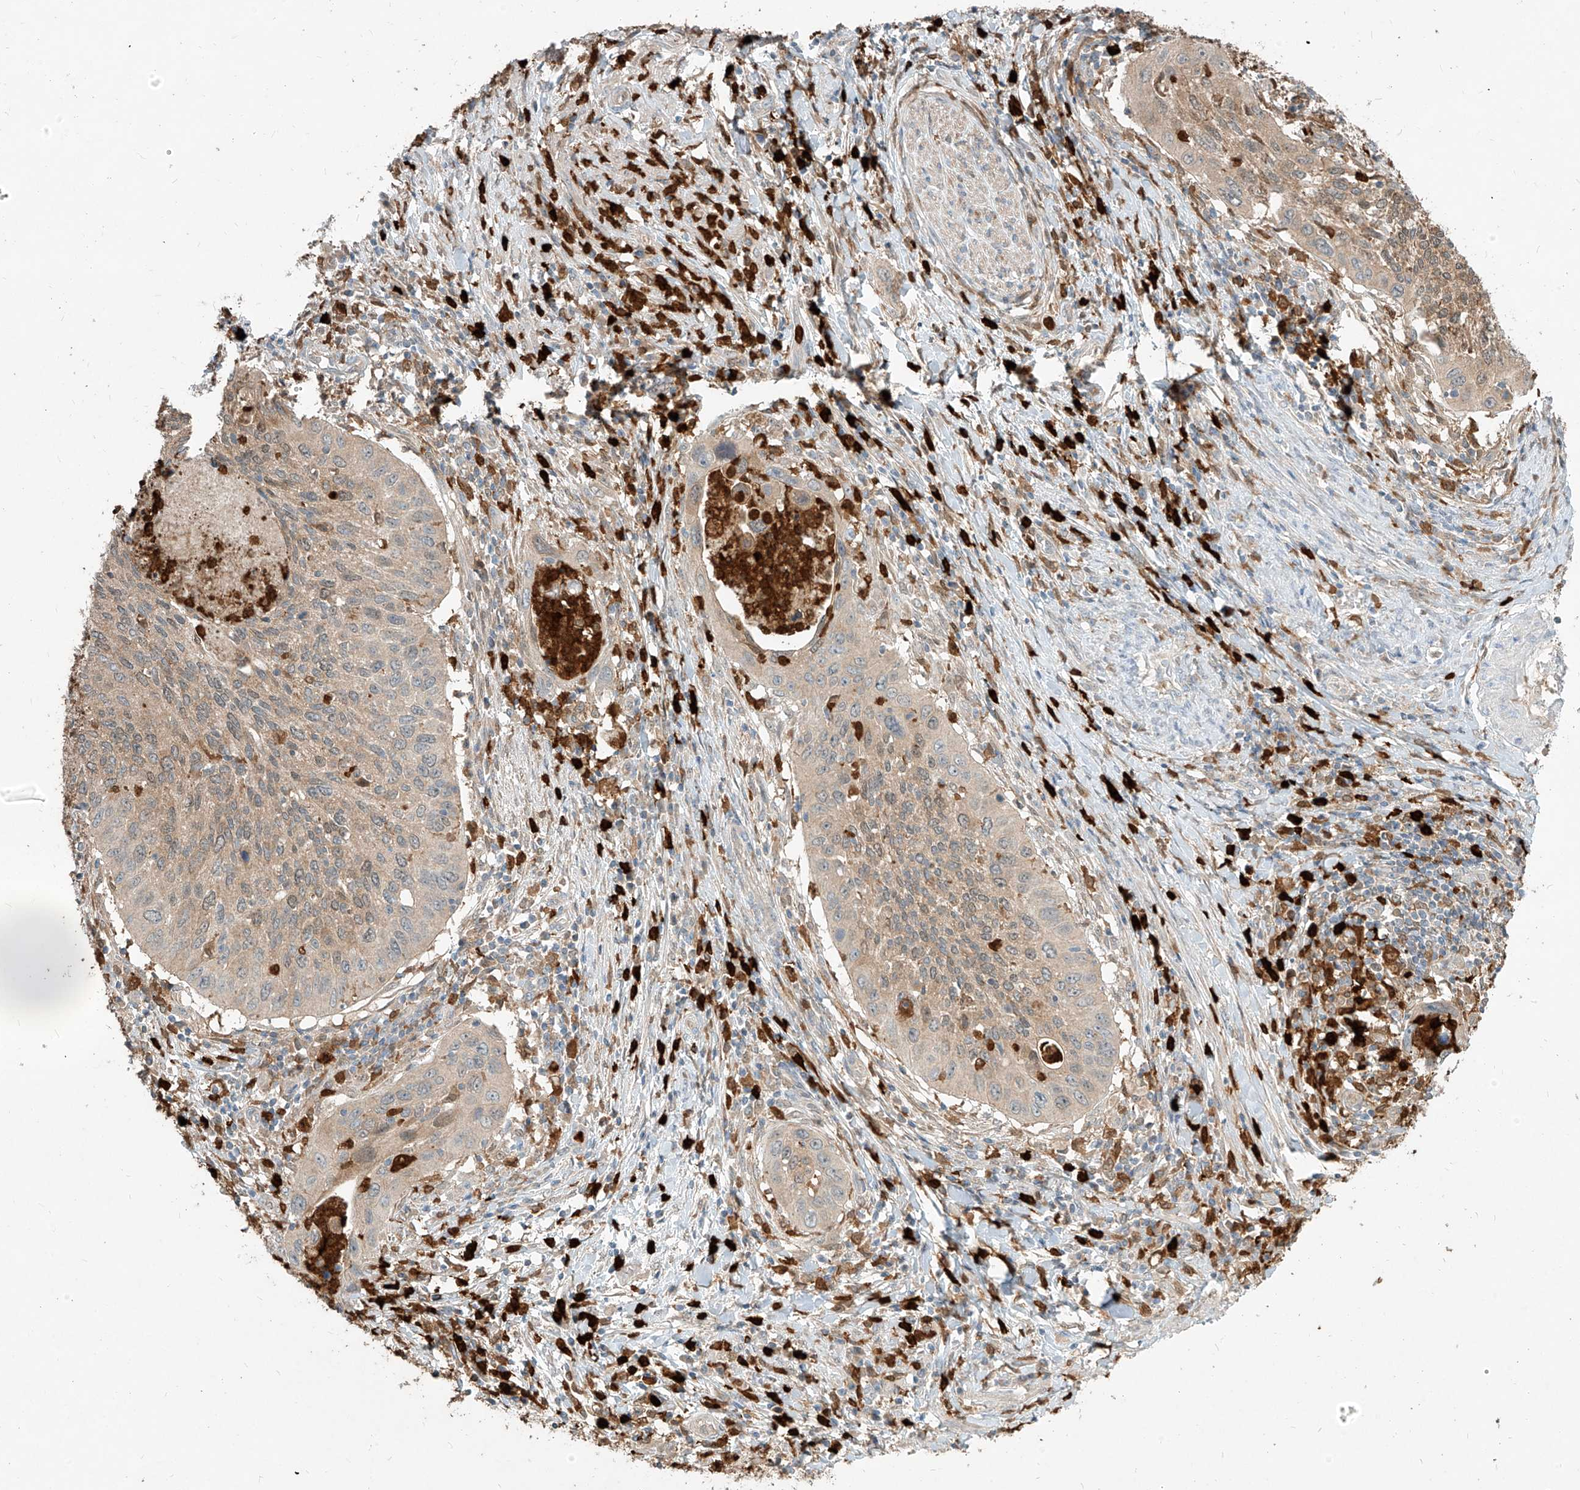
{"staining": {"intensity": "weak", "quantity": "<25%", "location": "cytoplasmic/membranous"}, "tissue": "cervical cancer", "cell_type": "Tumor cells", "image_type": "cancer", "snomed": [{"axis": "morphology", "description": "Squamous cell carcinoma, NOS"}, {"axis": "topography", "description": "Cervix"}], "caption": "IHC photomicrograph of neoplastic tissue: human squamous cell carcinoma (cervical) stained with DAB (3,3'-diaminobenzidine) demonstrates no significant protein staining in tumor cells. (Brightfield microscopy of DAB immunohistochemistry (IHC) at high magnification).", "gene": "PGD", "patient": {"sex": "female", "age": 38}}